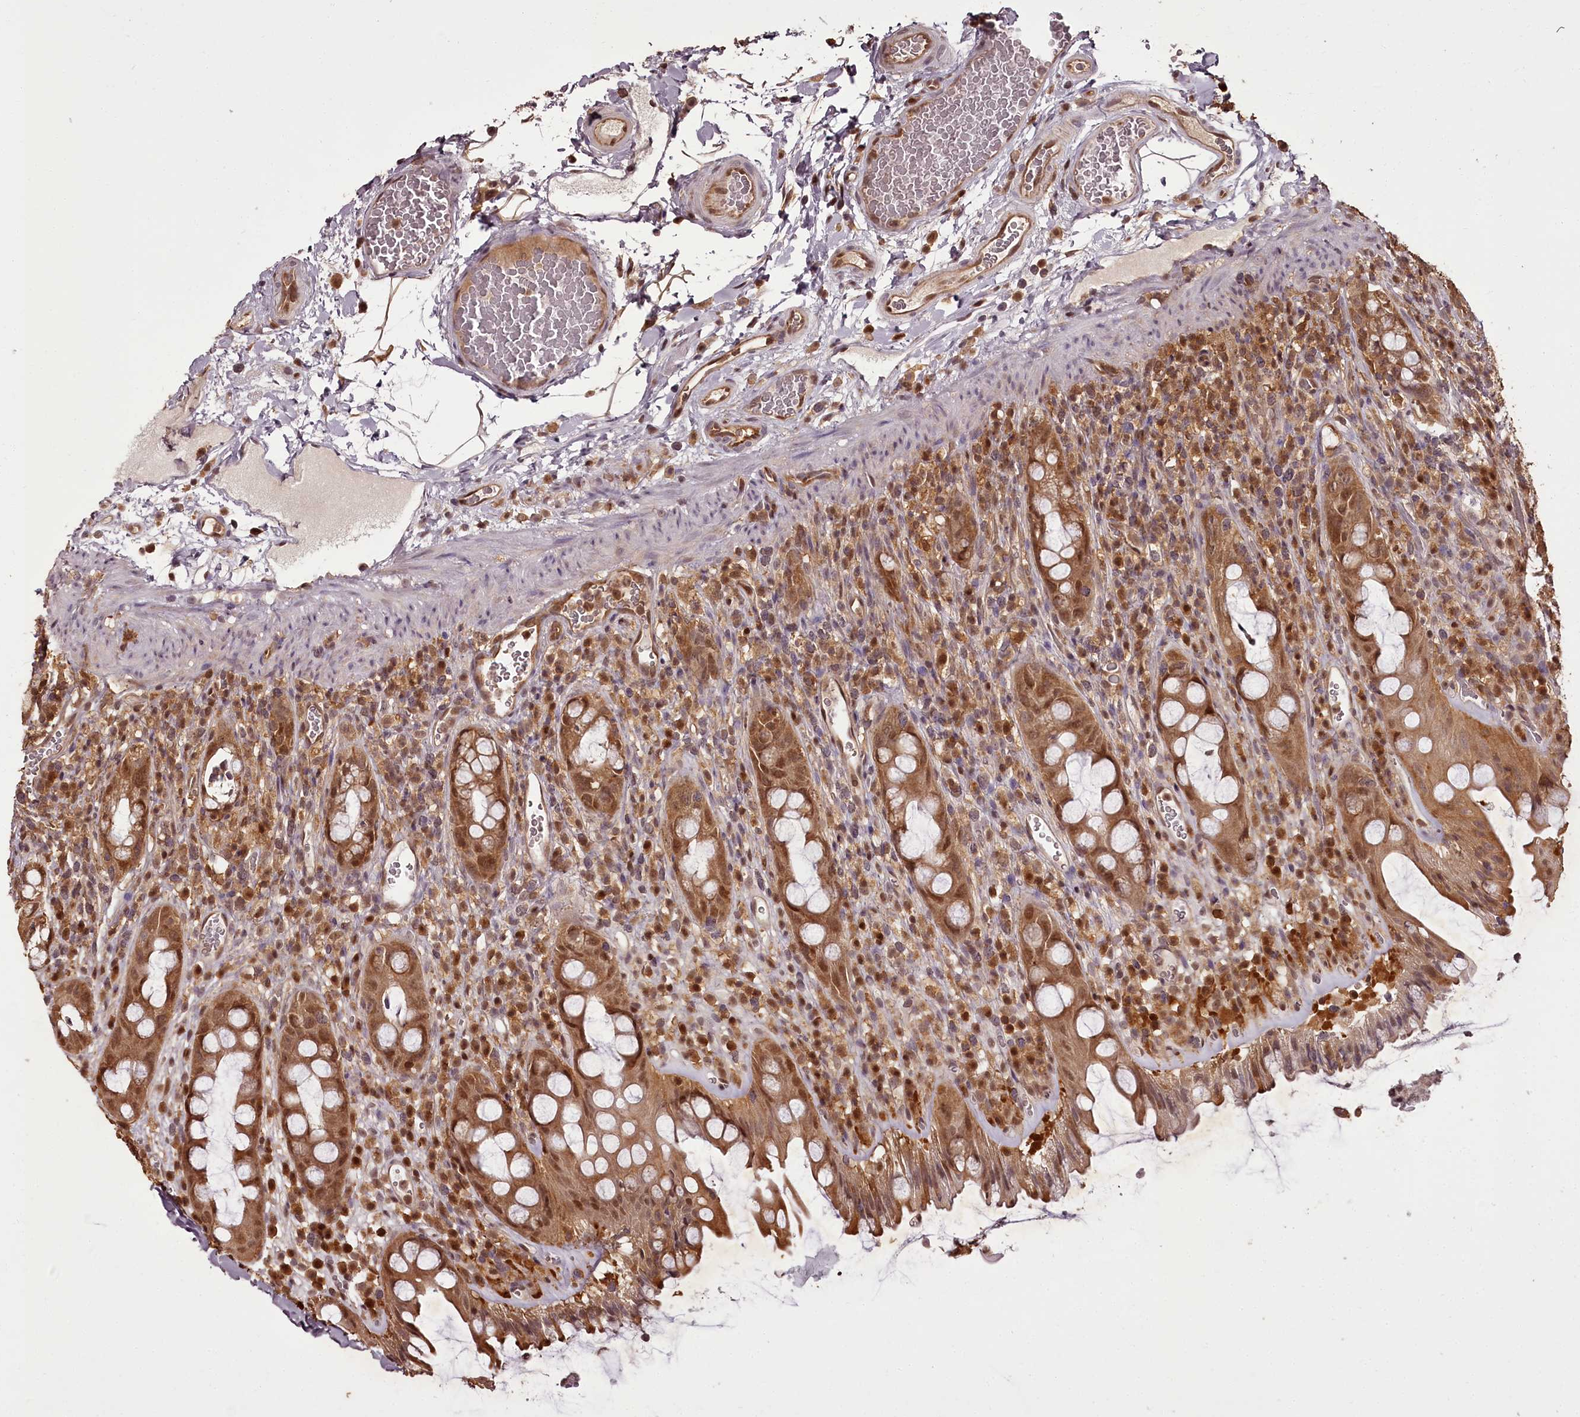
{"staining": {"intensity": "strong", "quantity": ">75%", "location": "cytoplasmic/membranous,nuclear"}, "tissue": "rectum", "cell_type": "Glandular cells", "image_type": "normal", "snomed": [{"axis": "morphology", "description": "Normal tissue, NOS"}, {"axis": "topography", "description": "Rectum"}], "caption": "Strong cytoplasmic/membranous,nuclear protein staining is seen in approximately >75% of glandular cells in rectum. The protein of interest is shown in brown color, while the nuclei are stained blue.", "gene": "NPRL2", "patient": {"sex": "female", "age": 57}}